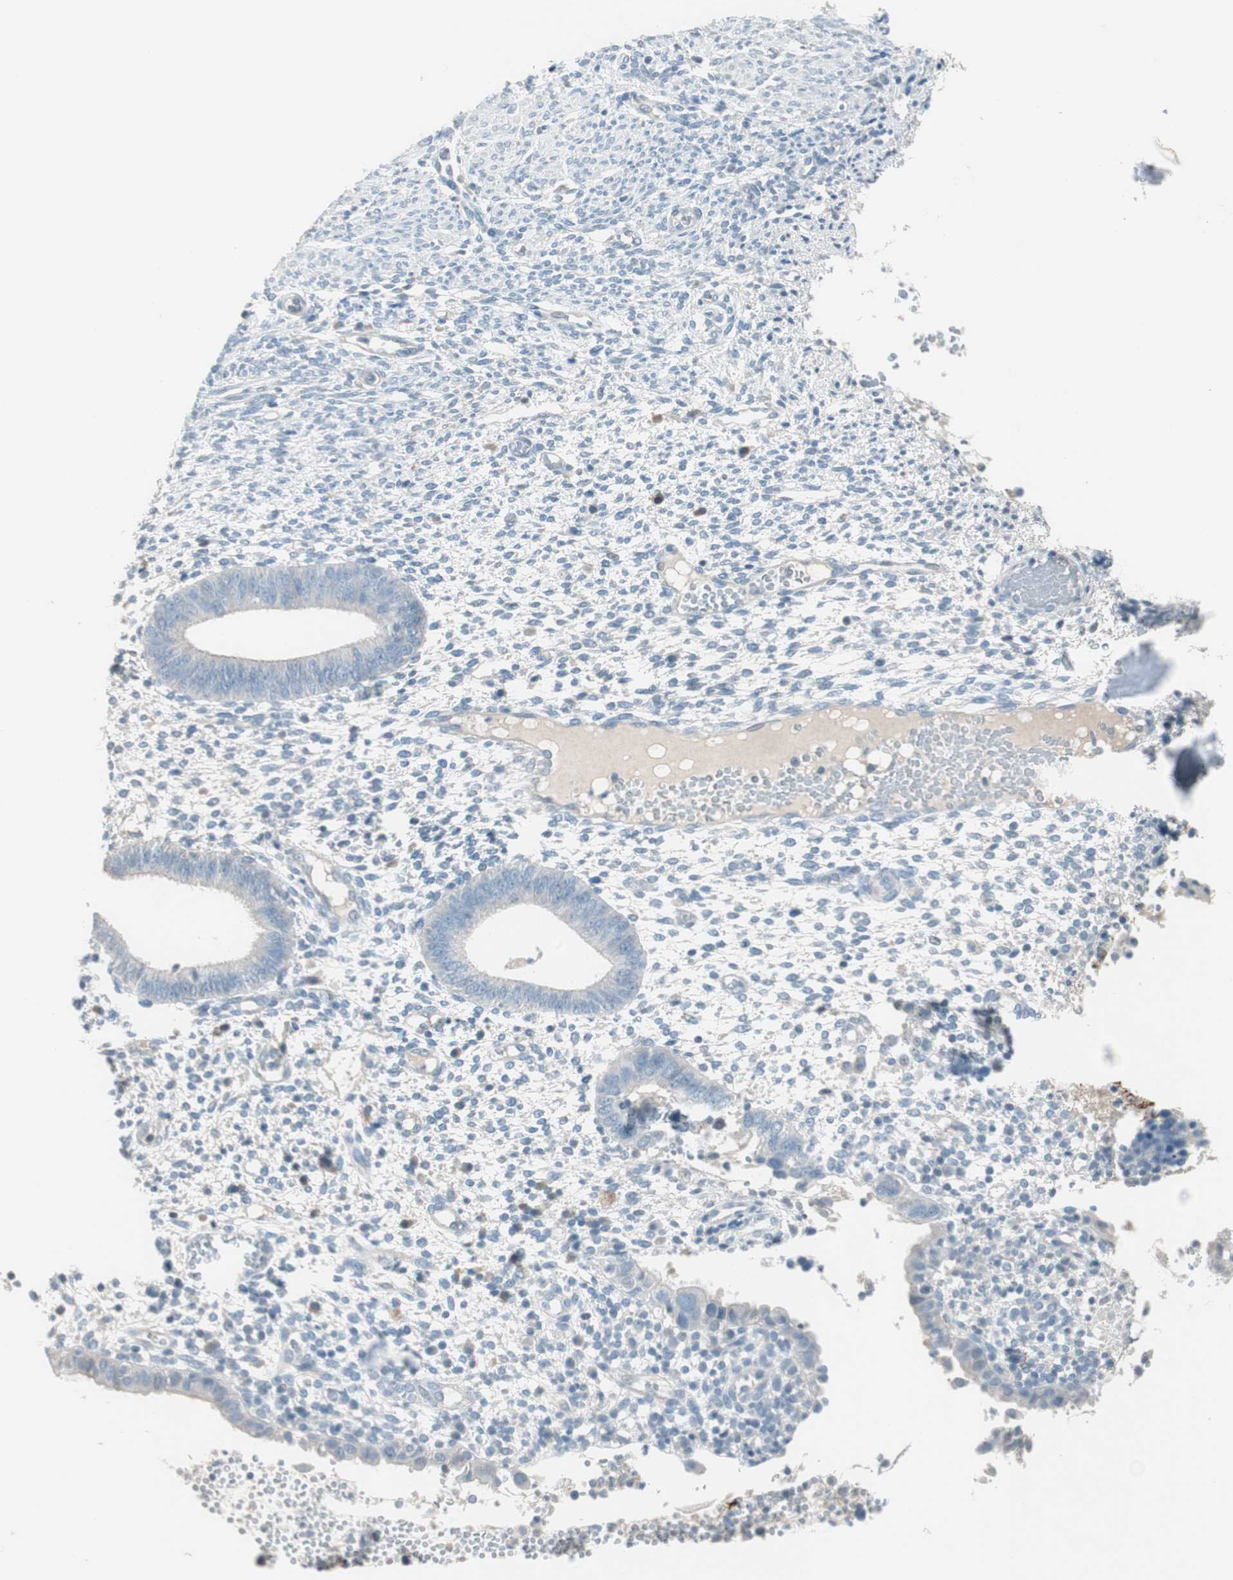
{"staining": {"intensity": "negative", "quantity": "none", "location": "none"}, "tissue": "endometrium", "cell_type": "Cells in endometrial stroma", "image_type": "normal", "snomed": [{"axis": "morphology", "description": "Normal tissue, NOS"}, {"axis": "topography", "description": "Endometrium"}], "caption": "IHC image of normal human endometrium stained for a protein (brown), which demonstrates no positivity in cells in endometrial stroma. (DAB (3,3'-diaminobenzidine) immunohistochemistry (IHC) with hematoxylin counter stain).", "gene": "ITLN2", "patient": {"sex": "female", "age": 35}}